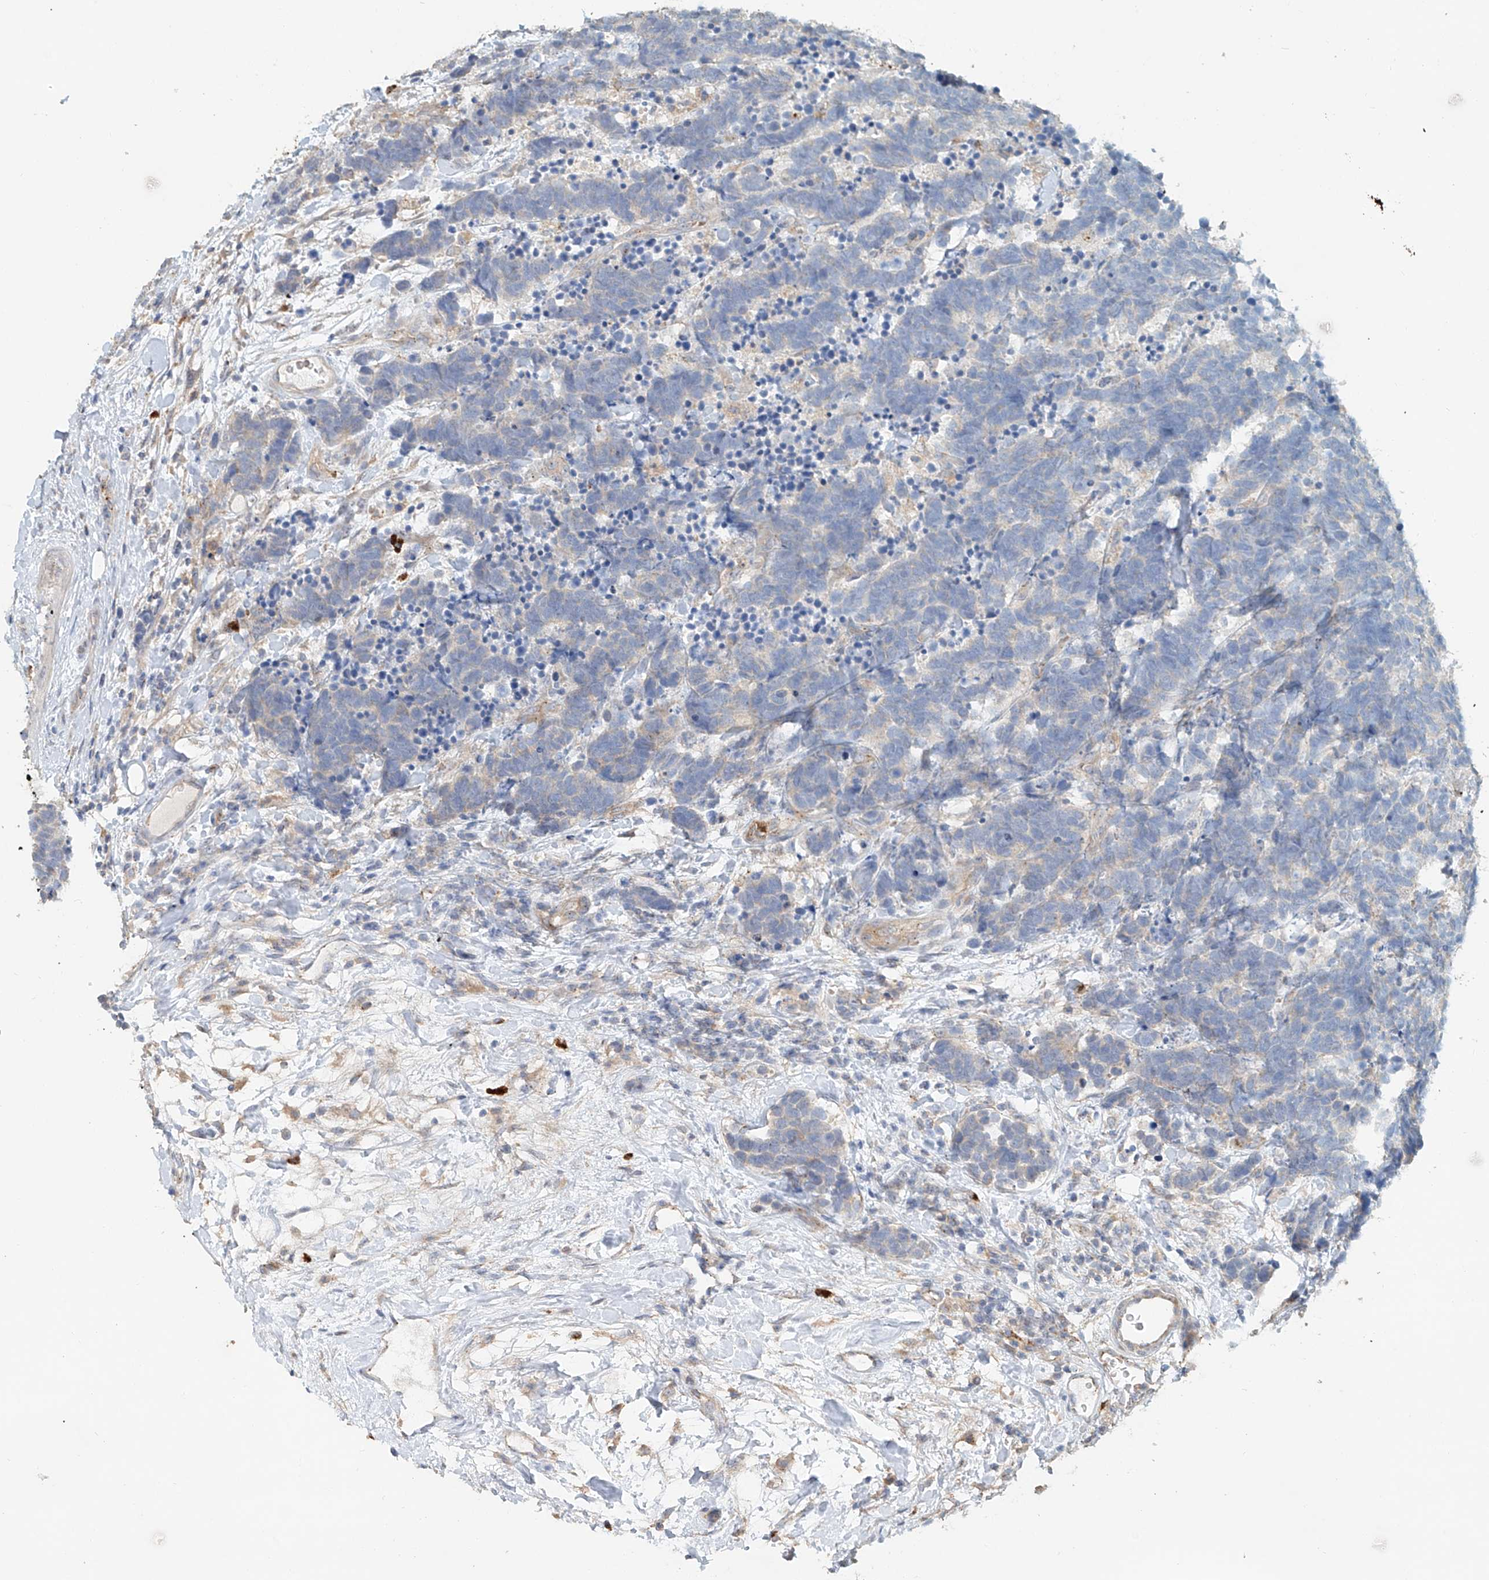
{"staining": {"intensity": "negative", "quantity": "none", "location": "none"}, "tissue": "carcinoid", "cell_type": "Tumor cells", "image_type": "cancer", "snomed": [{"axis": "morphology", "description": "Carcinoma, NOS"}, {"axis": "morphology", "description": "Carcinoid, malignant, NOS"}, {"axis": "topography", "description": "Urinary bladder"}], "caption": "High power microscopy image of an immunohistochemistry (IHC) micrograph of malignant carcinoid, revealing no significant expression in tumor cells.", "gene": "TRIM47", "patient": {"sex": "male", "age": 57}}